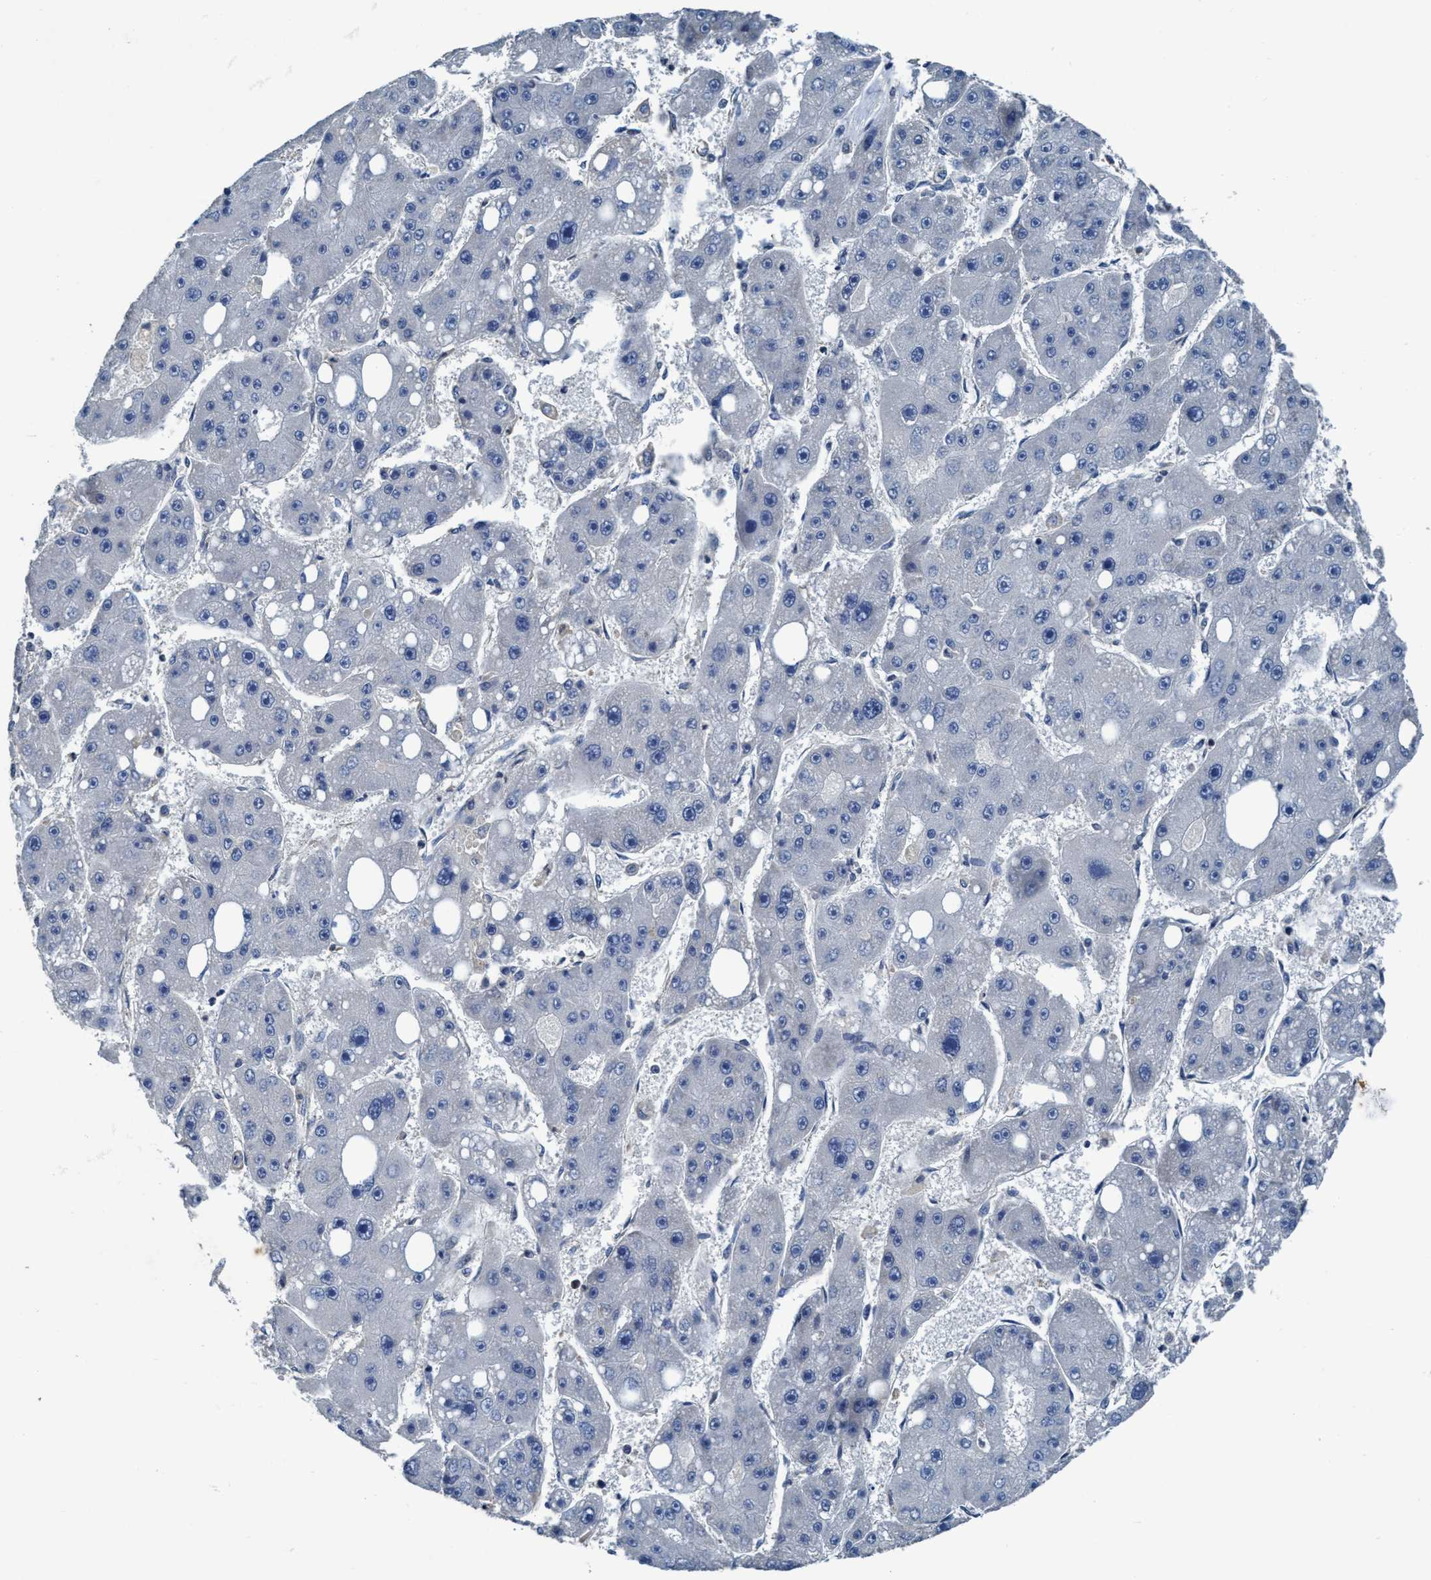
{"staining": {"intensity": "negative", "quantity": "none", "location": "none"}, "tissue": "liver cancer", "cell_type": "Tumor cells", "image_type": "cancer", "snomed": [{"axis": "morphology", "description": "Carcinoma, Hepatocellular, NOS"}, {"axis": "topography", "description": "Liver"}], "caption": "Tumor cells show no significant protein positivity in hepatocellular carcinoma (liver). (Immunohistochemistry, brightfield microscopy, high magnification).", "gene": "ANKFN1", "patient": {"sex": "female", "age": 61}}